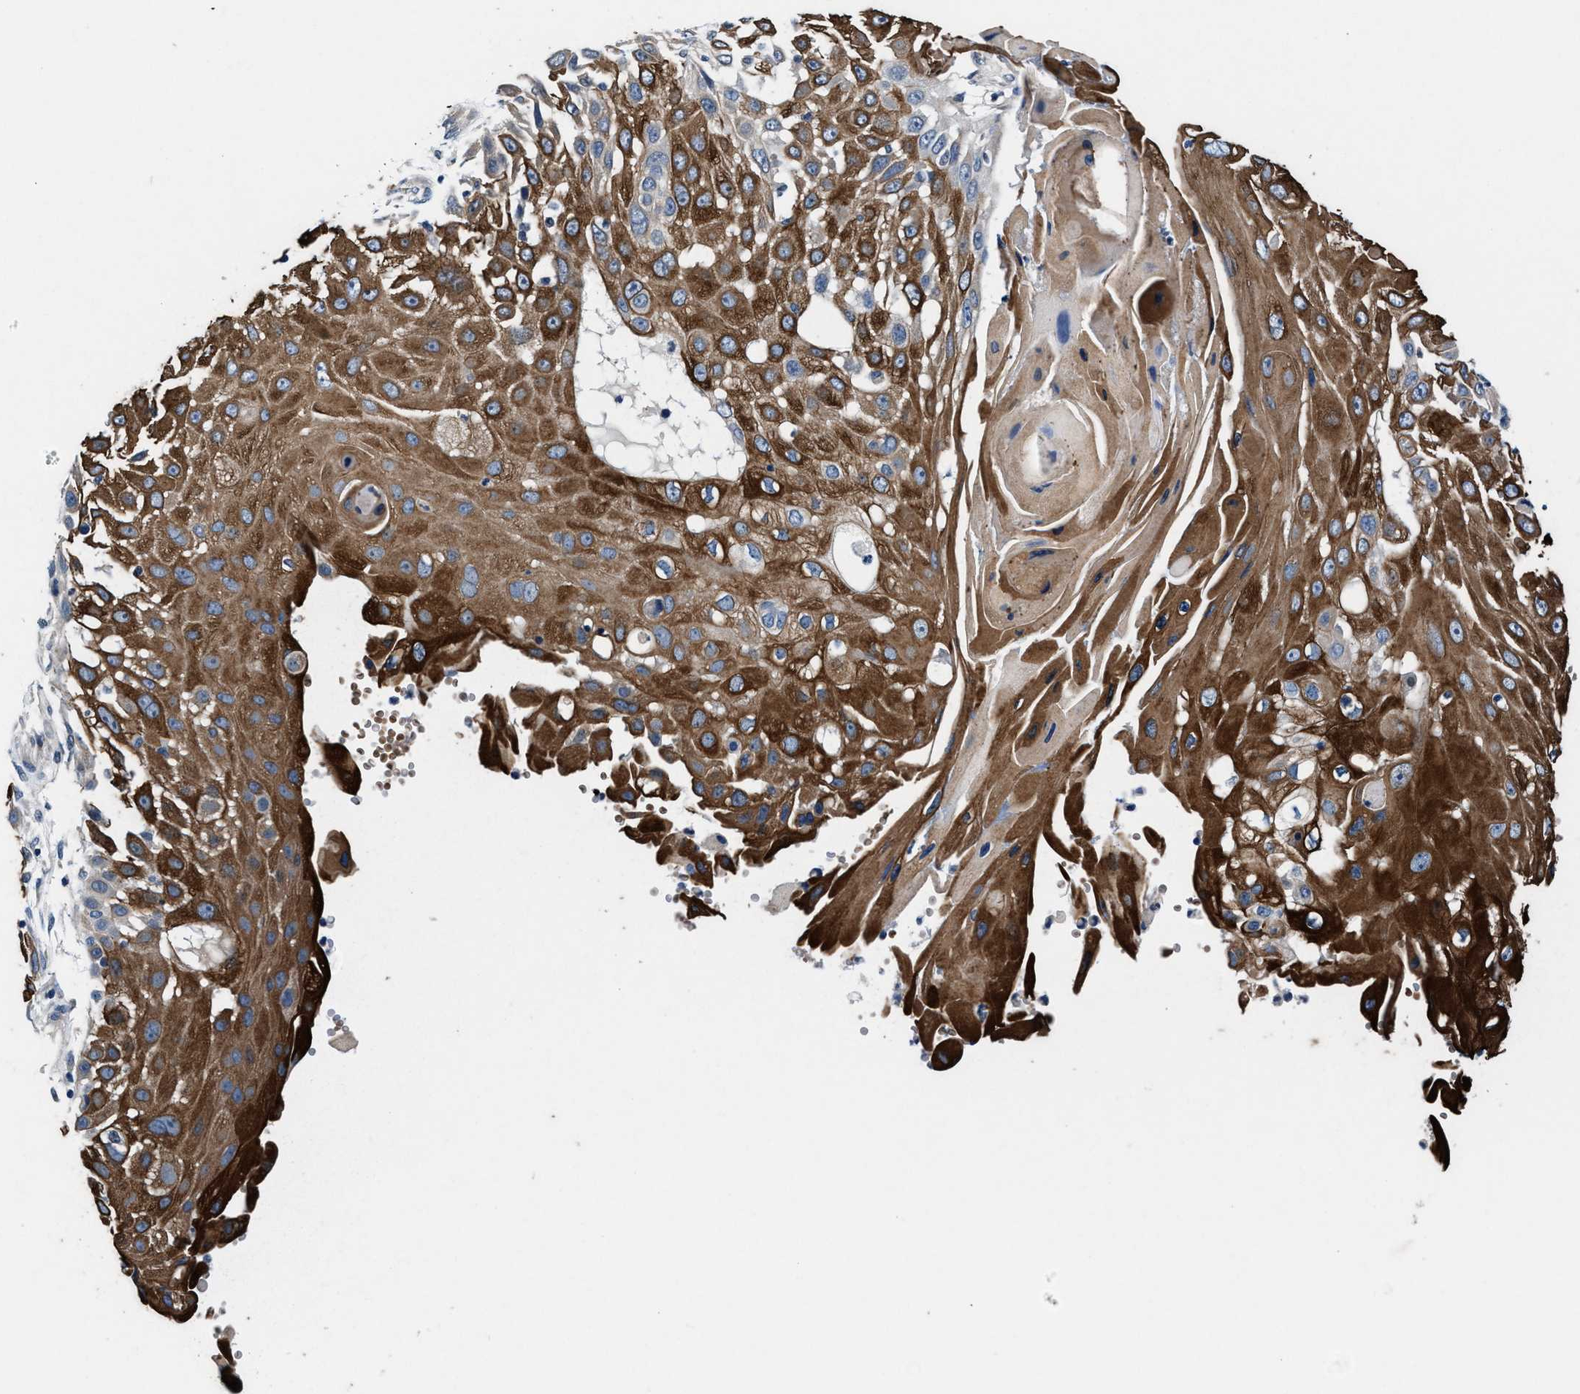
{"staining": {"intensity": "moderate", "quantity": ">75%", "location": "cytoplasmic/membranous"}, "tissue": "skin cancer", "cell_type": "Tumor cells", "image_type": "cancer", "snomed": [{"axis": "morphology", "description": "Squamous cell carcinoma, NOS"}, {"axis": "topography", "description": "Skin"}], "caption": "Squamous cell carcinoma (skin) stained with immunohistochemistry reveals moderate cytoplasmic/membranous staining in about >75% of tumor cells.", "gene": "PRPSAP2", "patient": {"sex": "female", "age": 44}}